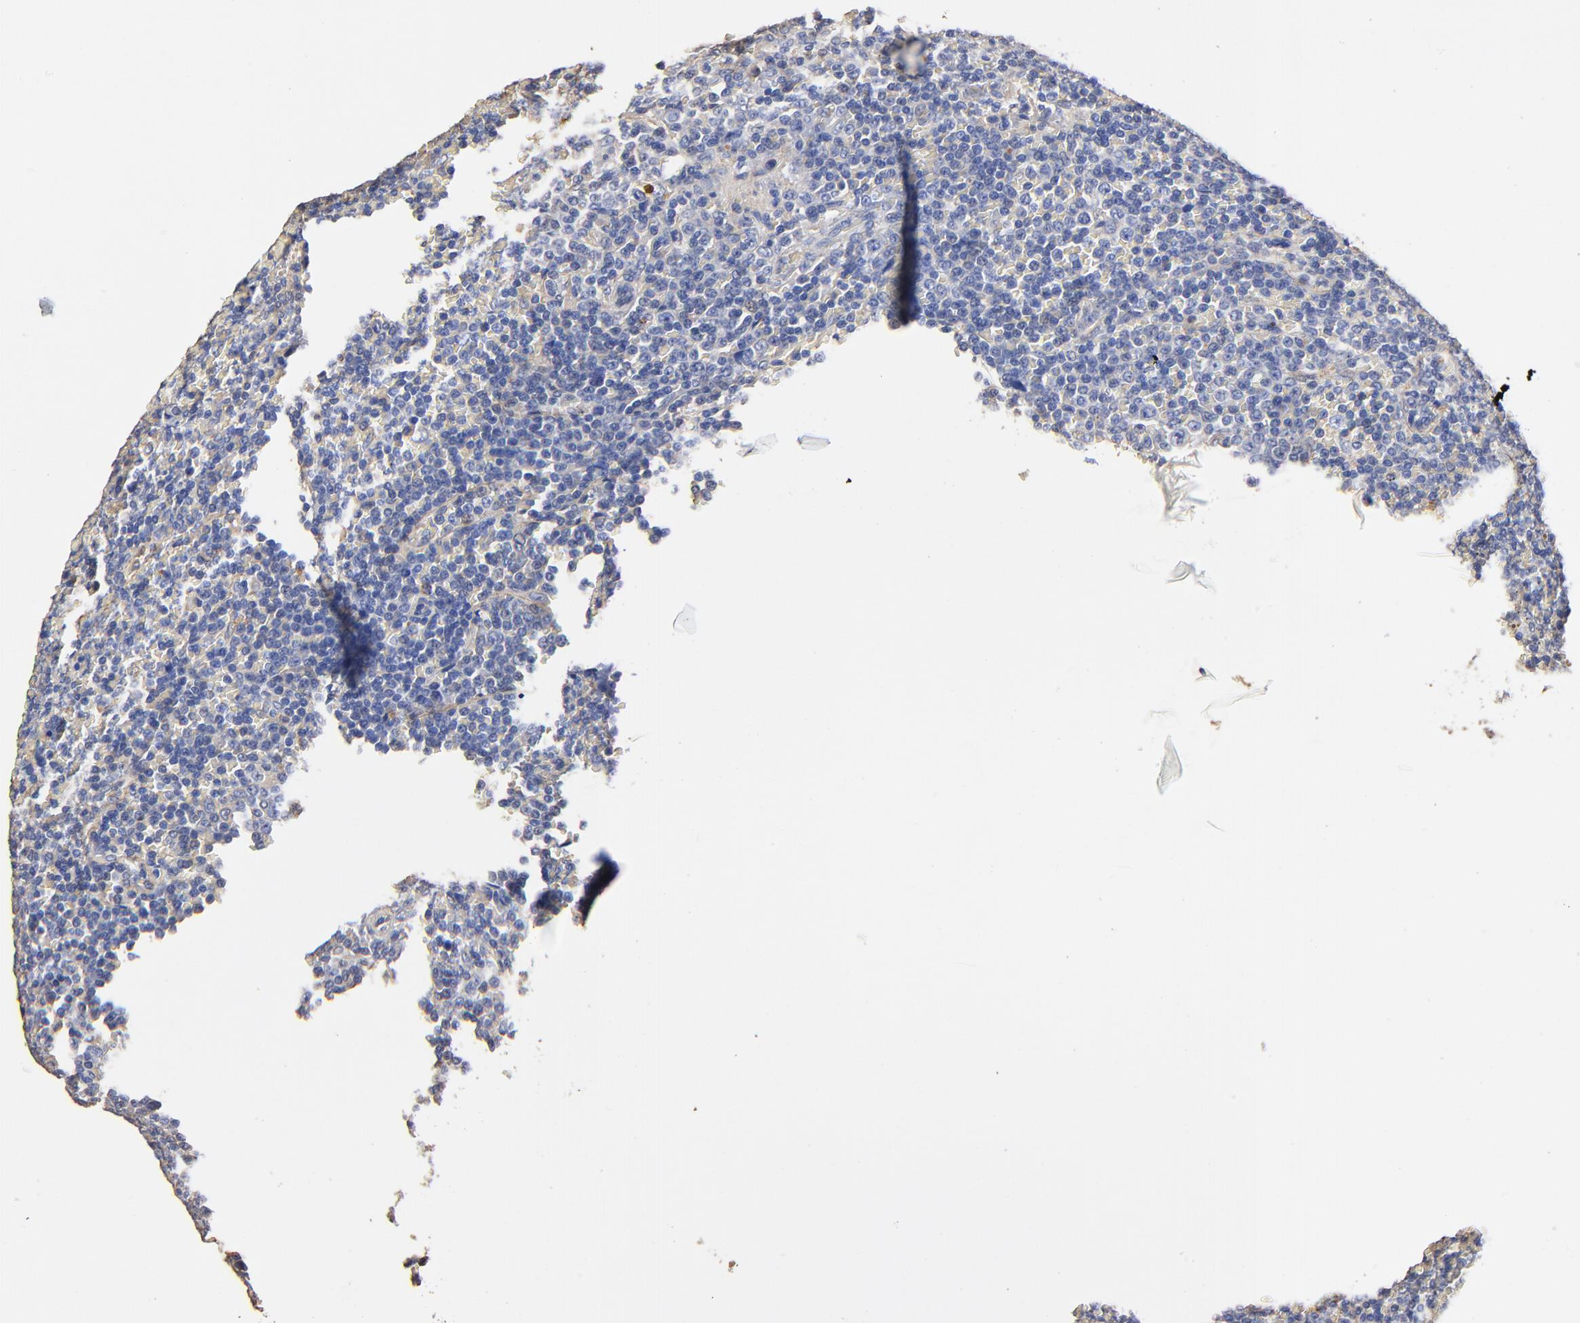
{"staining": {"intensity": "negative", "quantity": "none", "location": "none"}, "tissue": "lymphoma", "cell_type": "Tumor cells", "image_type": "cancer", "snomed": [{"axis": "morphology", "description": "Malignant lymphoma, non-Hodgkin's type, Low grade"}, {"axis": "topography", "description": "Spleen"}], "caption": "Immunohistochemistry histopathology image of neoplastic tissue: malignant lymphoma, non-Hodgkin's type (low-grade) stained with DAB (3,3'-diaminobenzidine) shows no significant protein staining in tumor cells.", "gene": "TAGLN2", "patient": {"sex": "male", "age": 80}}